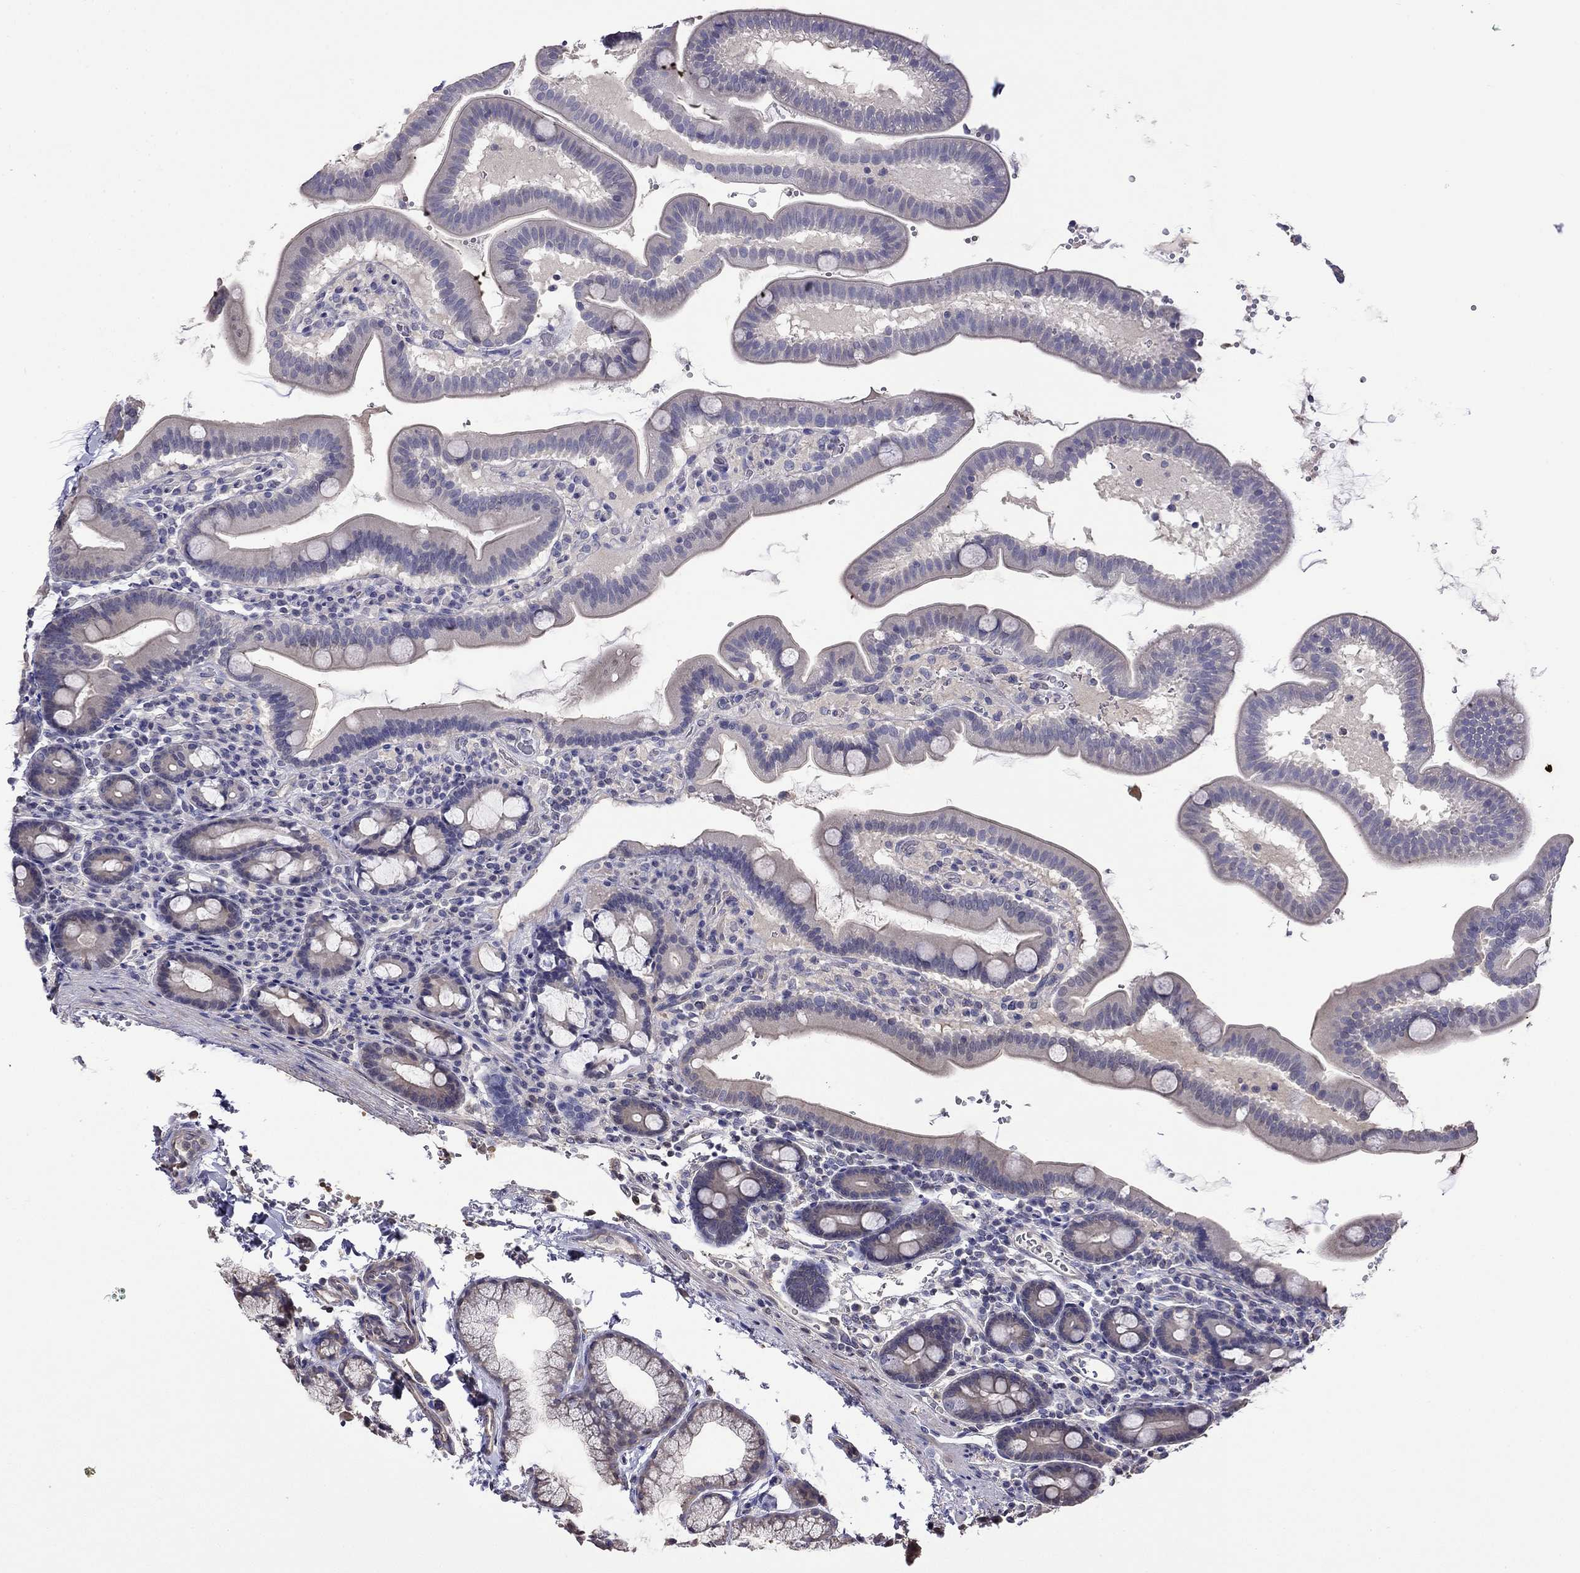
{"staining": {"intensity": "weak", "quantity": "<25%", "location": "cytoplasmic/membranous"}, "tissue": "duodenum", "cell_type": "Glandular cells", "image_type": "normal", "snomed": [{"axis": "morphology", "description": "Normal tissue, NOS"}, {"axis": "topography", "description": "Duodenum"}], "caption": "Immunohistochemical staining of unremarkable human duodenum shows no significant positivity in glandular cells.", "gene": "GUCA1B", "patient": {"sex": "male", "age": 59}}